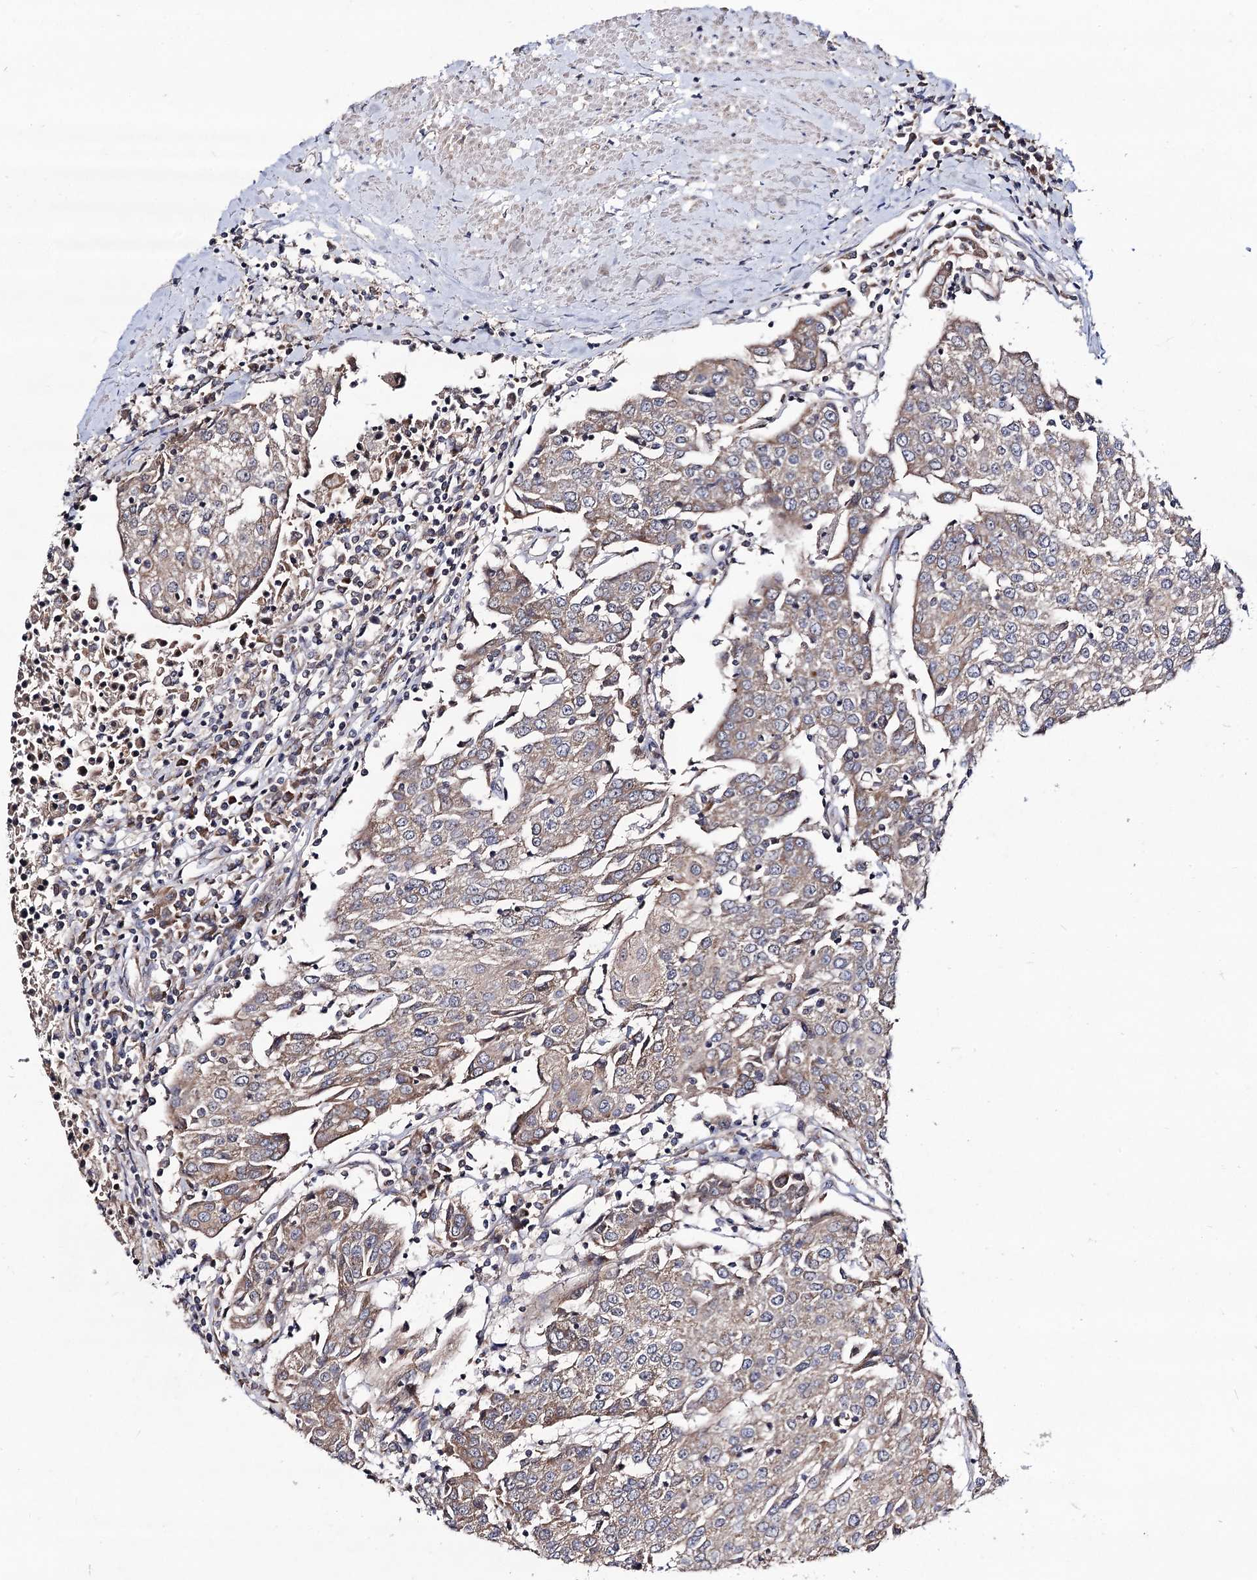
{"staining": {"intensity": "weak", "quantity": ">75%", "location": "cytoplasmic/membranous"}, "tissue": "urothelial cancer", "cell_type": "Tumor cells", "image_type": "cancer", "snomed": [{"axis": "morphology", "description": "Urothelial carcinoma, High grade"}, {"axis": "topography", "description": "Urinary bladder"}], "caption": "Protein staining demonstrates weak cytoplasmic/membranous staining in approximately >75% of tumor cells in urothelial cancer. (DAB IHC, brown staining for protein, blue staining for nuclei).", "gene": "VPS37D", "patient": {"sex": "female", "age": 85}}